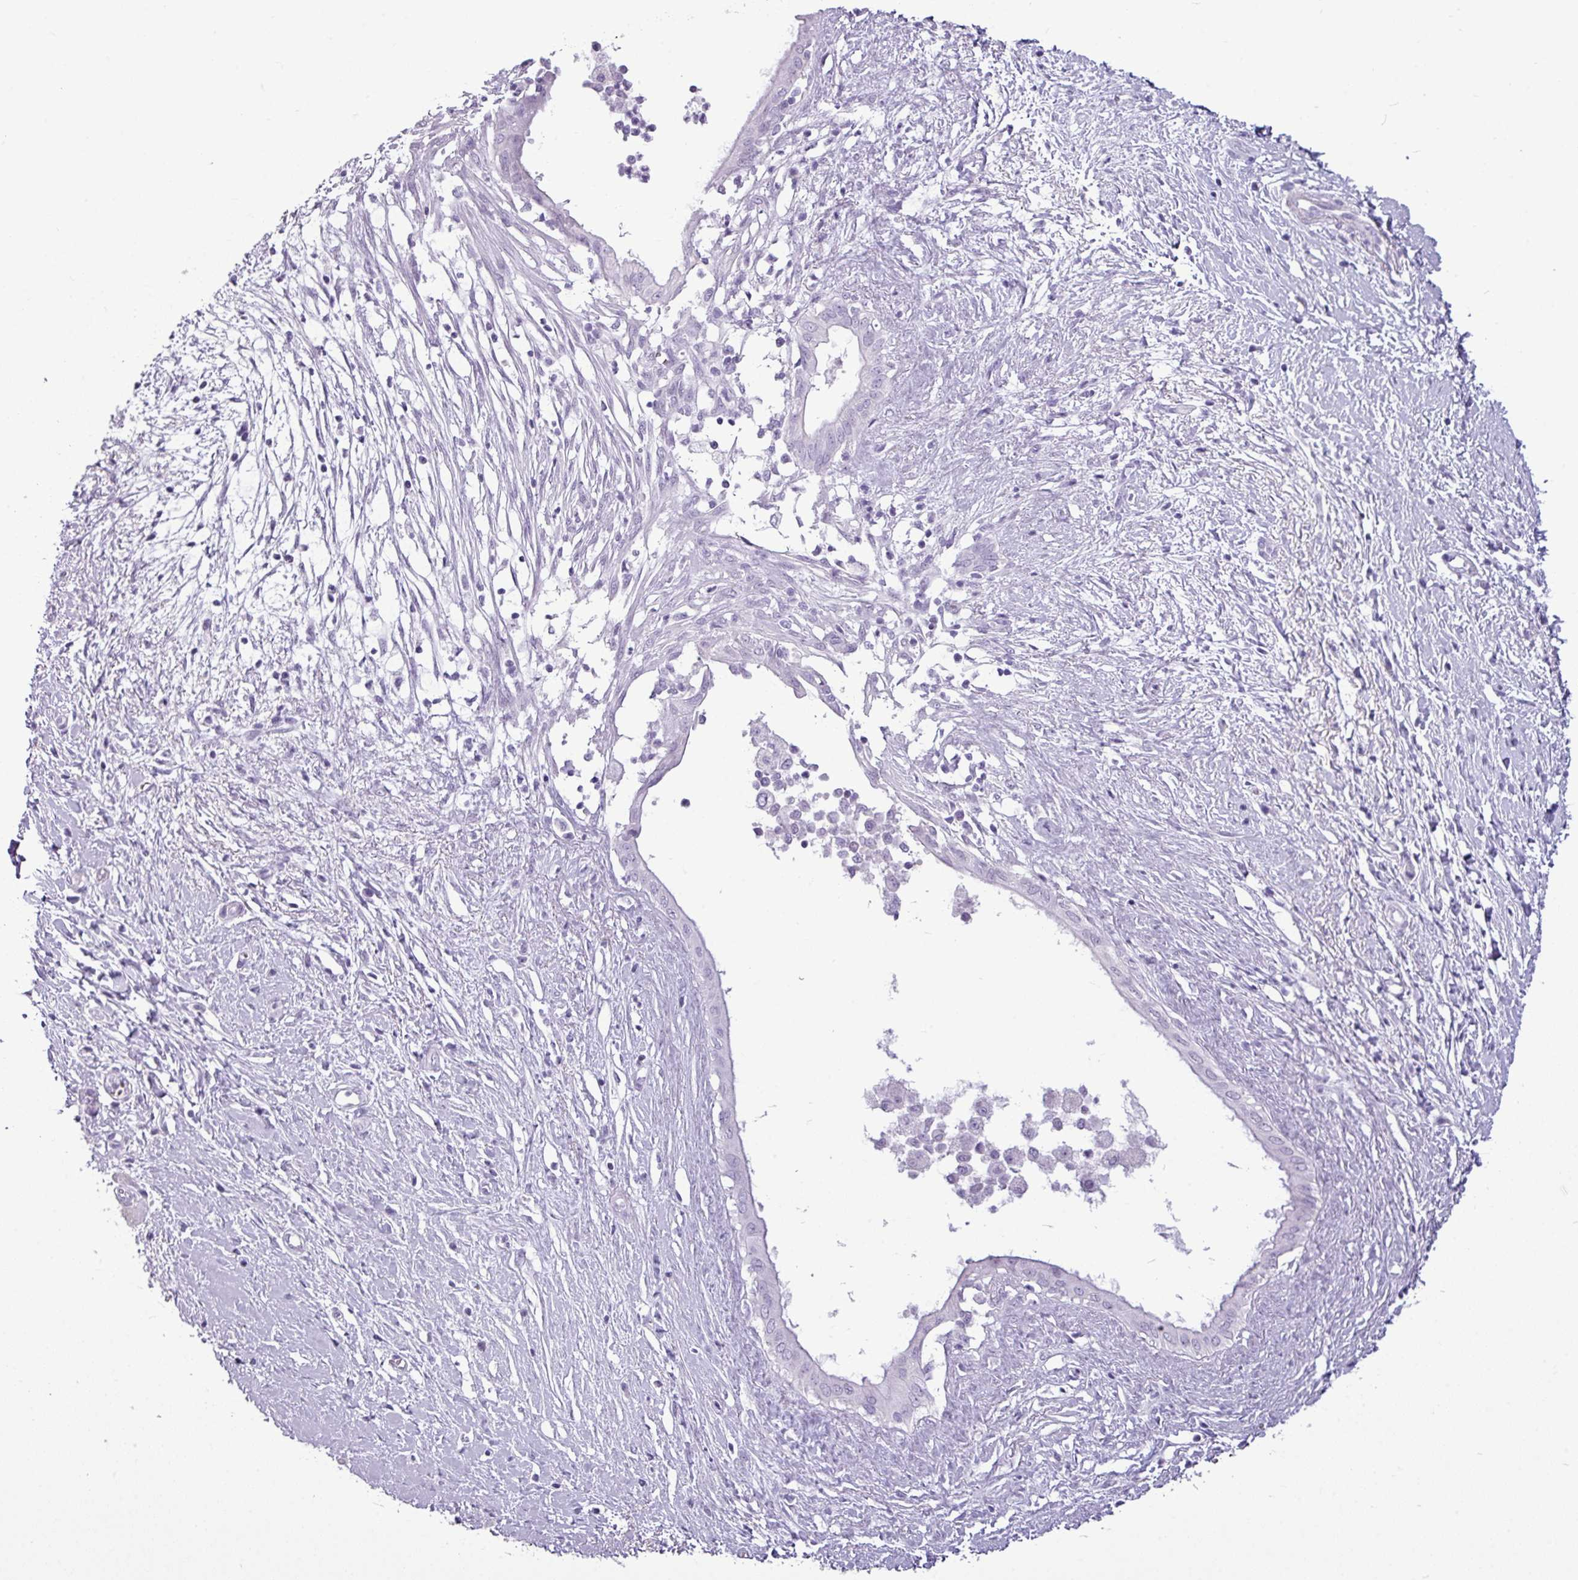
{"staining": {"intensity": "negative", "quantity": "none", "location": "none"}, "tissue": "pancreatic cancer", "cell_type": "Tumor cells", "image_type": "cancer", "snomed": [{"axis": "morphology", "description": "Adenocarcinoma, NOS"}, {"axis": "topography", "description": "Pancreas"}], "caption": "A high-resolution histopathology image shows immunohistochemistry staining of pancreatic cancer (adenocarcinoma), which demonstrates no significant positivity in tumor cells. (DAB (3,3'-diaminobenzidine) IHC visualized using brightfield microscopy, high magnification).", "gene": "AMY2A", "patient": {"sex": "male", "age": 50}}